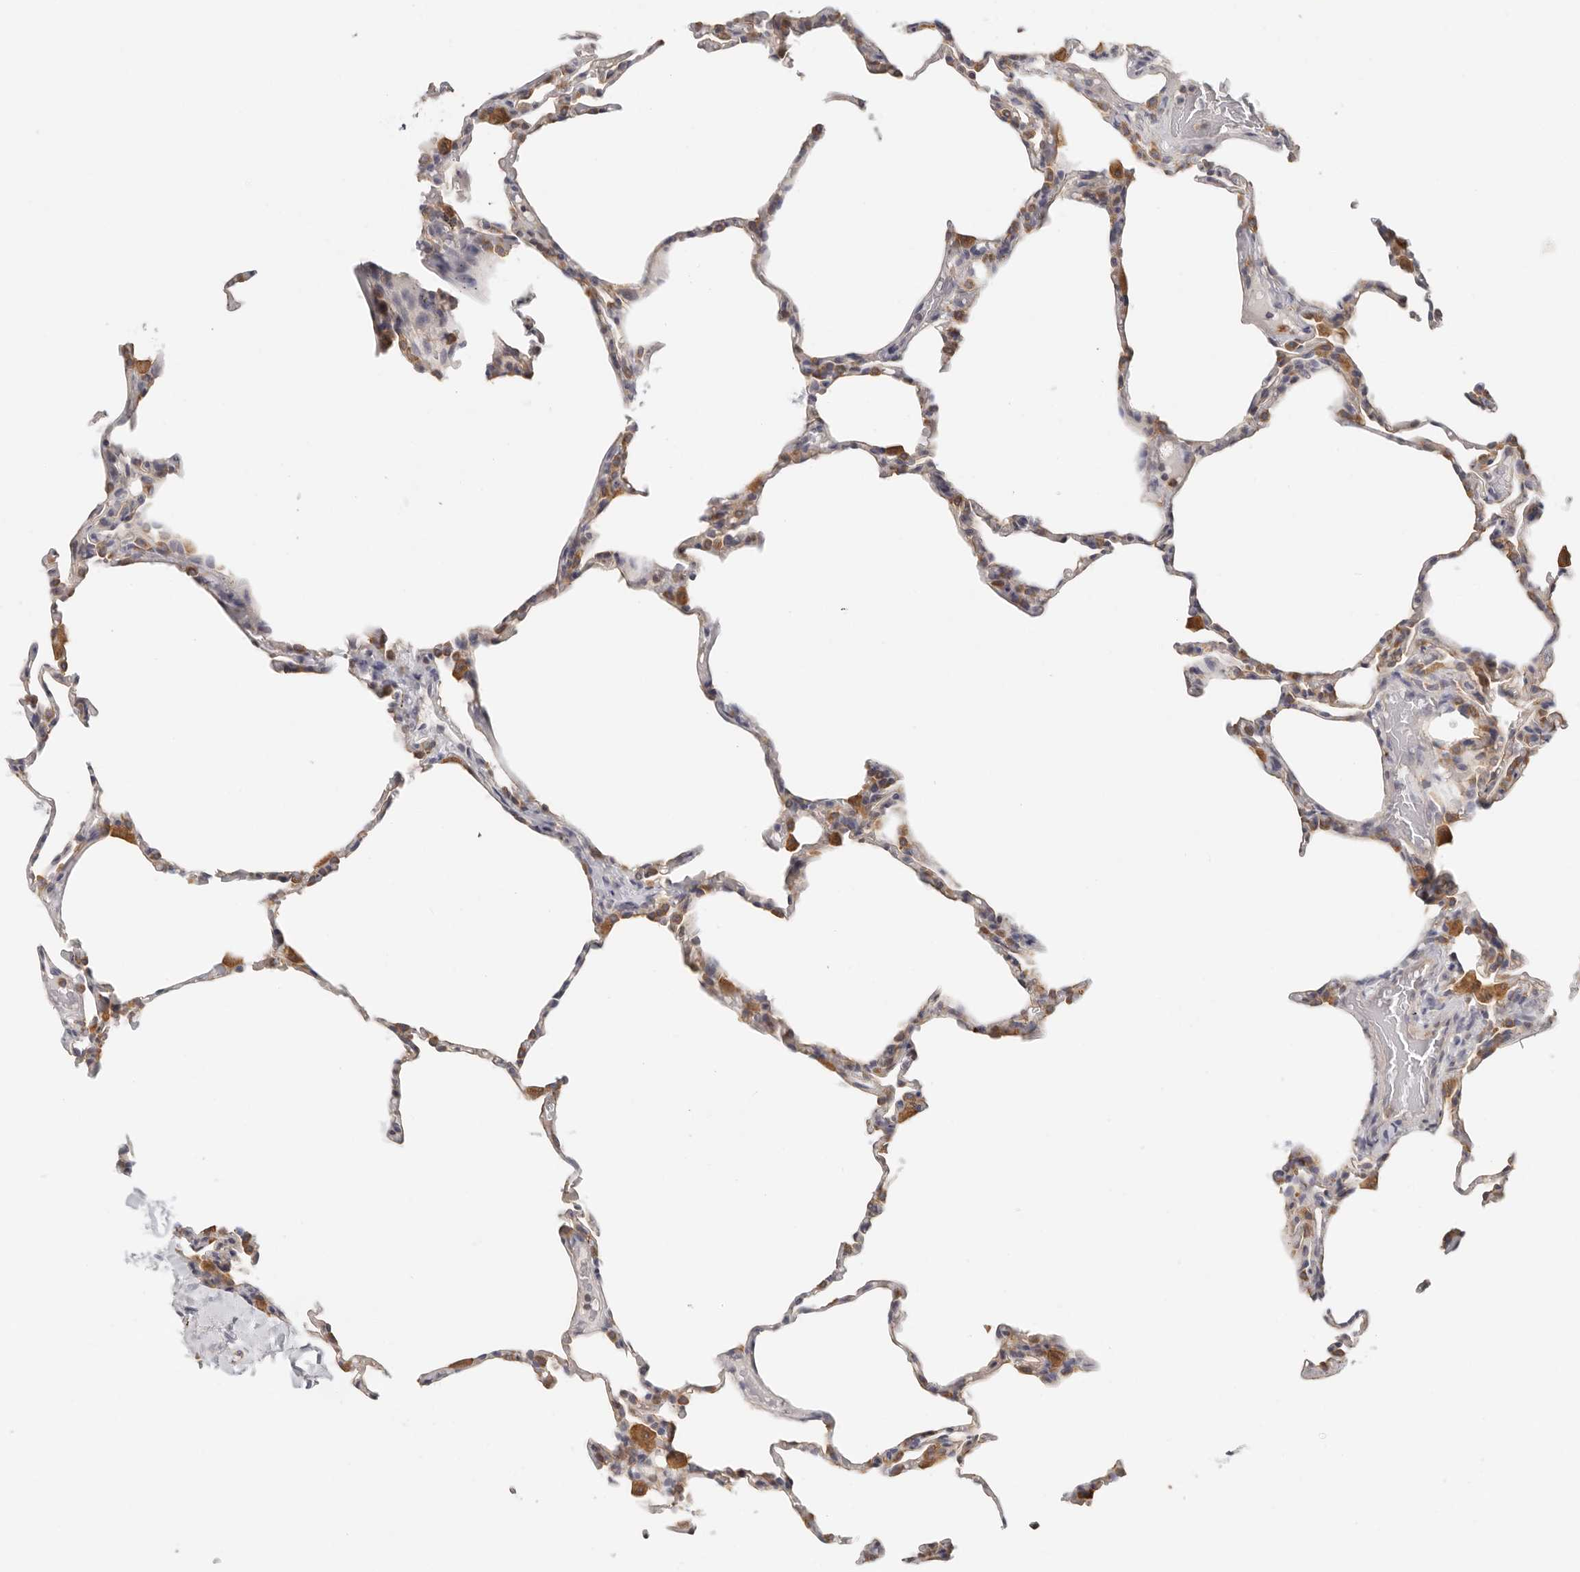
{"staining": {"intensity": "moderate", "quantity": "<25%", "location": "cytoplasmic/membranous"}, "tissue": "lung", "cell_type": "Alveolar cells", "image_type": "normal", "snomed": [{"axis": "morphology", "description": "Normal tissue, NOS"}, {"axis": "topography", "description": "Lung"}], "caption": "Immunohistochemistry (IHC) (DAB) staining of unremarkable human lung exhibits moderate cytoplasmic/membranous protein staining in approximately <25% of alveolar cells.", "gene": "ANXA9", "patient": {"sex": "male", "age": 20}}